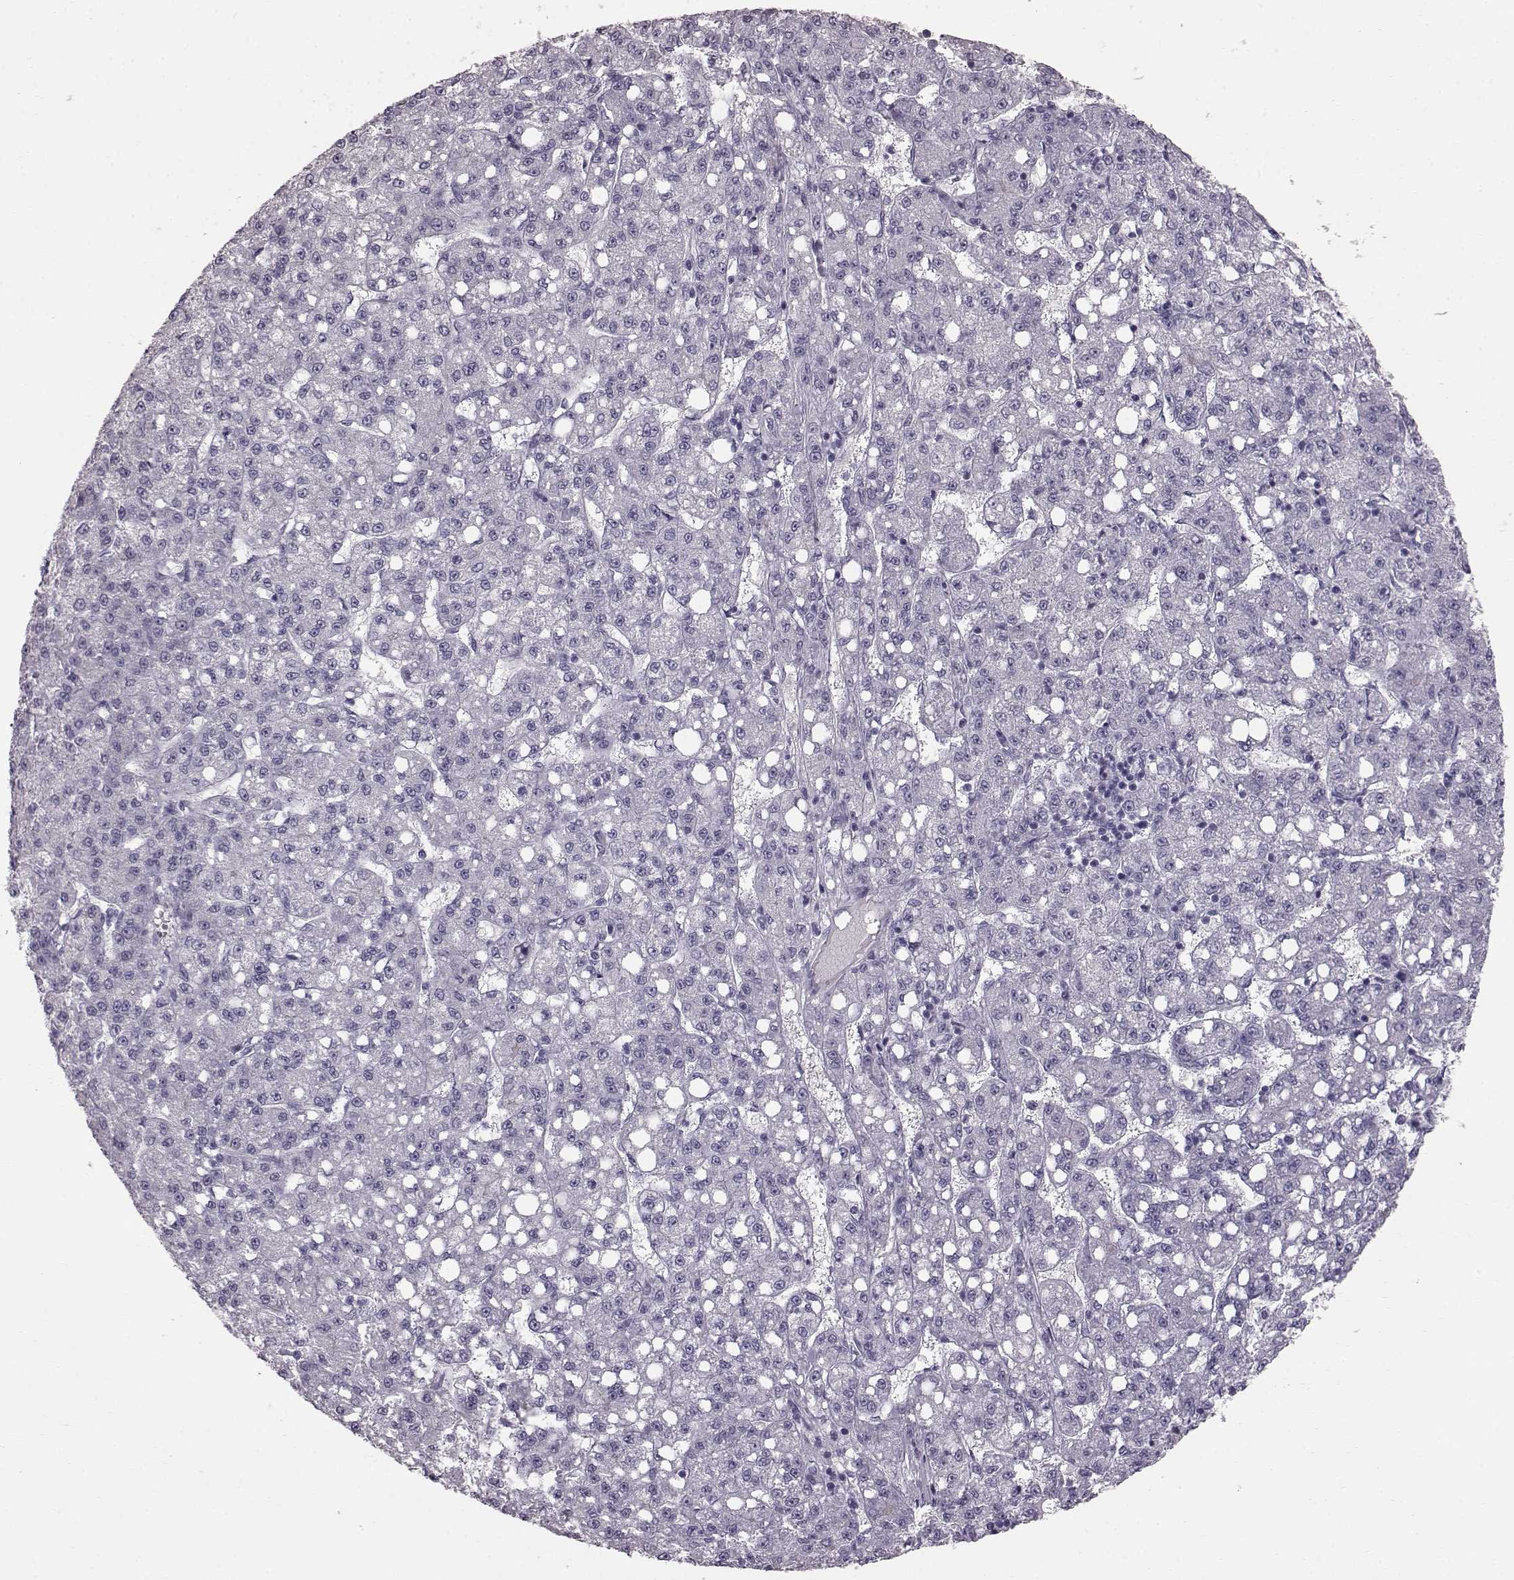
{"staining": {"intensity": "negative", "quantity": "none", "location": "none"}, "tissue": "liver cancer", "cell_type": "Tumor cells", "image_type": "cancer", "snomed": [{"axis": "morphology", "description": "Carcinoma, Hepatocellular, NOS"}, {"axis": "topography", "description": "Liver"}], "caption": "Micrograph shows no protein staining in tumor cells of liver hepatocellular carcinoma tissue.", "gene": "TCHHL1", "patient": {"sex": "female", "age": 65}}